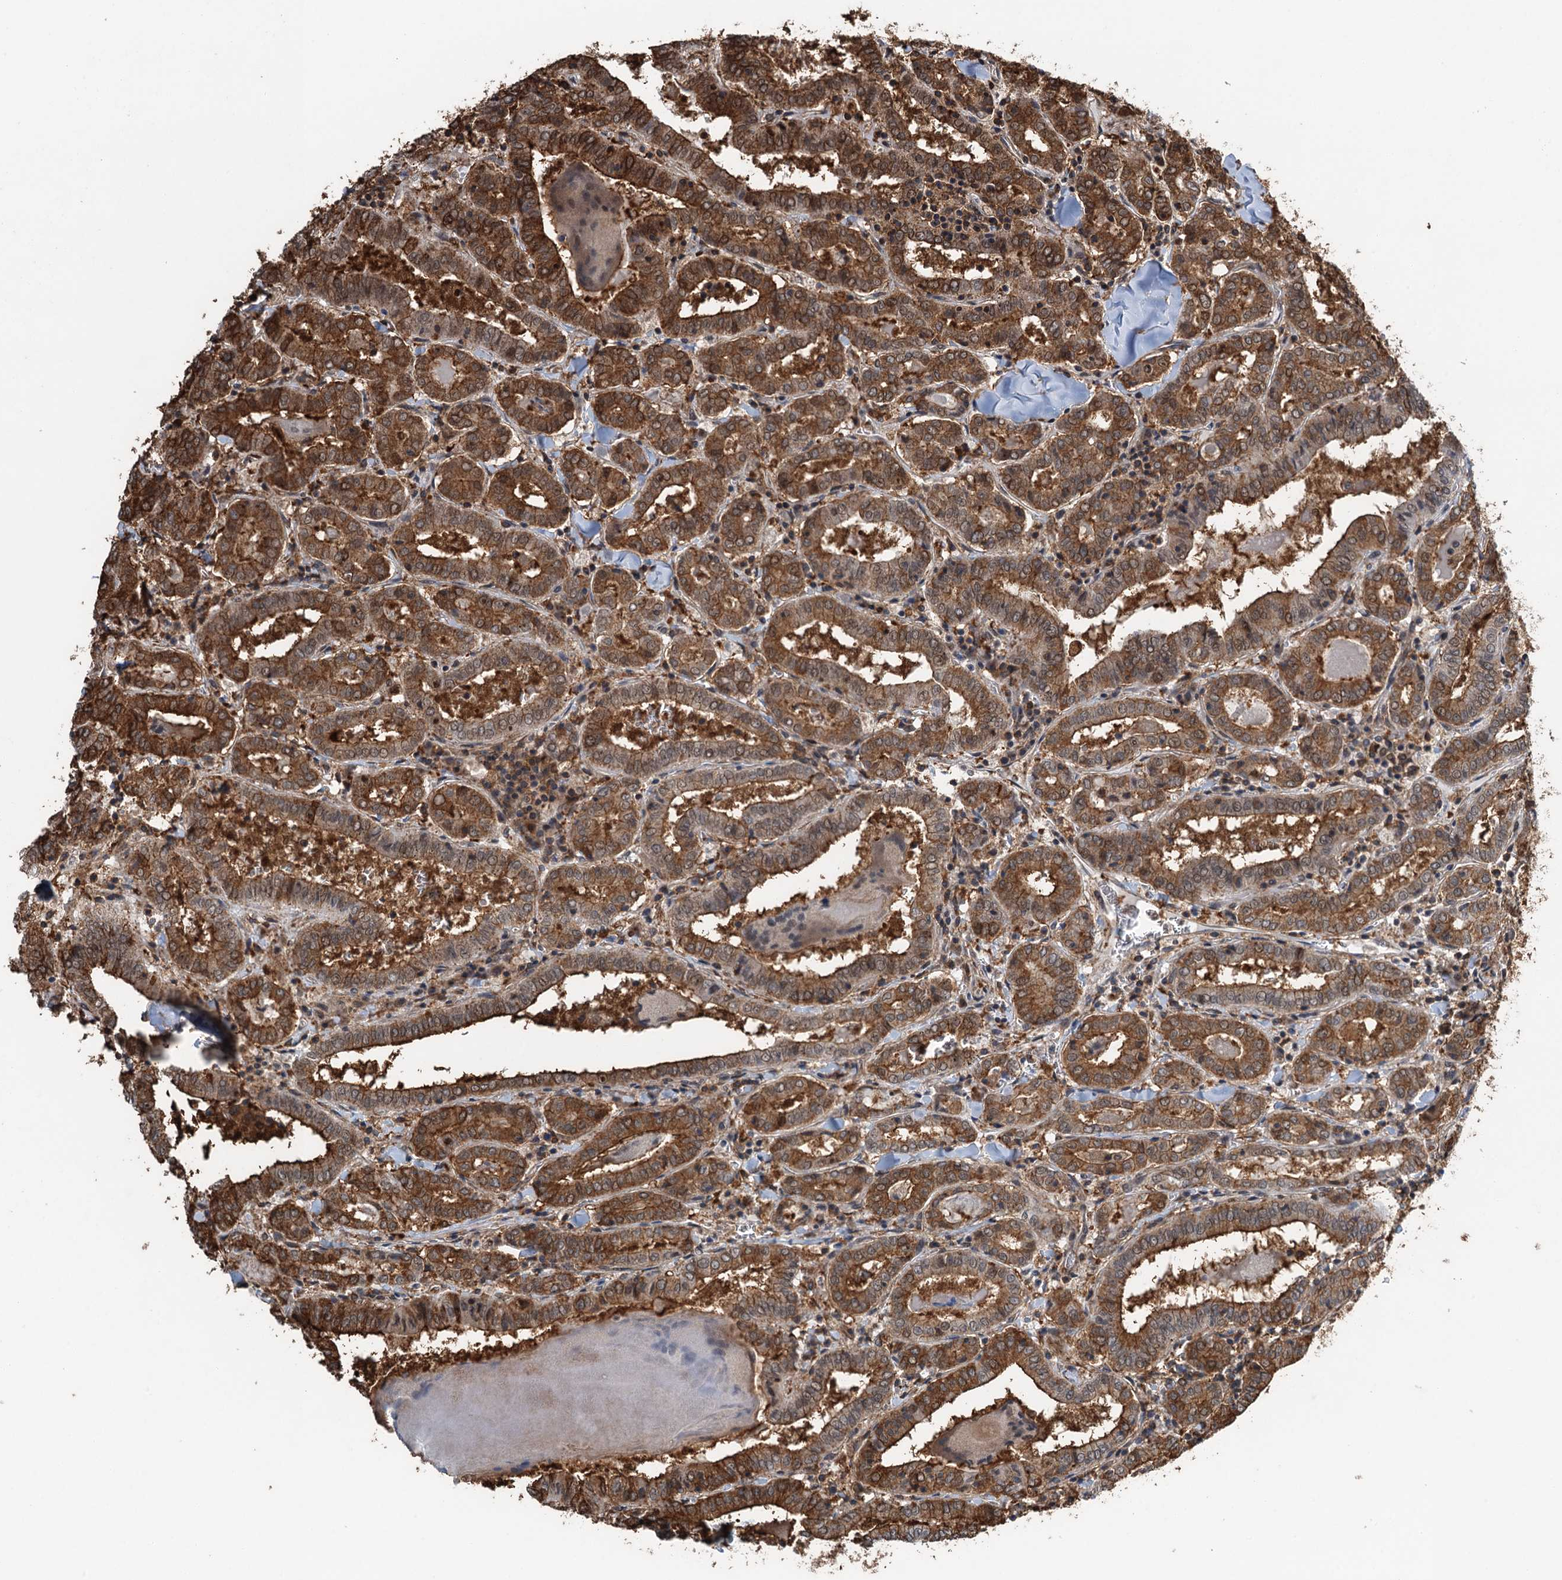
{"staining": {"intensity": "strong", "quantity": ">75%", "location": "cytoplasmic/membranous"}, "tissue": "thyroid cancer", "cell_type": "Tumor cells", "image_type": "cancer", "snomed": [{"axis": "morphology", "description": "Papillary adenocarcinoma, NOS"}, {"axis": "topography", "description": "Thyroid gland"}], "caption": "This histopathology image shows immunohistochemistry staining of human thyroid cancer, with high strong cytoplasmic/membranous staining in about >75% of tumor cells.", "gene": "WHAMM", "patient": {"sex": "female", "age": 72}}